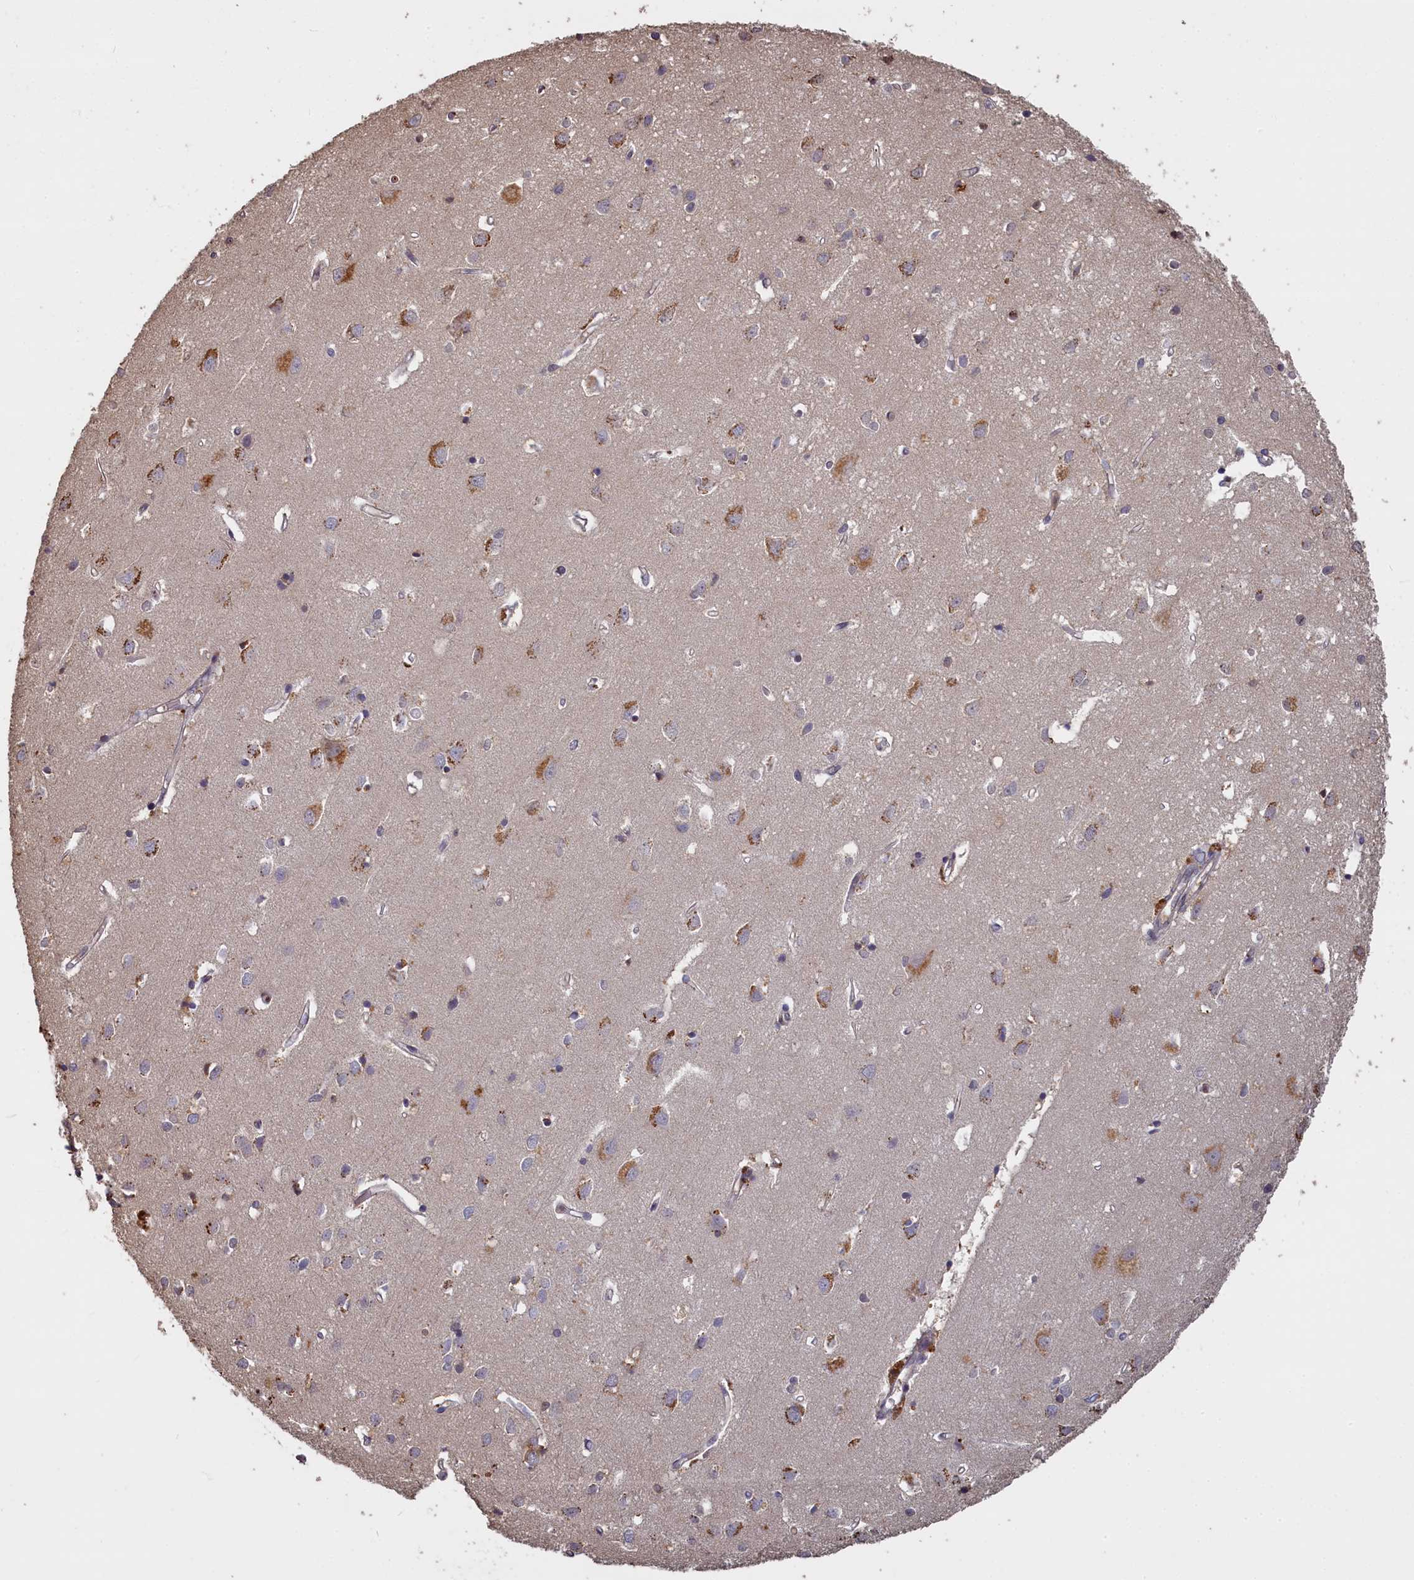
{"staining": {"intensity": "weak", "quantity": ">75%", "location": "cytoplasmic/membranous"}, "tissue": "cerebral cortex", "cell_type": "Endothelial cells", "image_type": "normal", "snomed": [{"axis": "morphology", "description": "Normal tissue, NOS"}, {"axis": "topography", "description": "Cerebral cortex"}], "caption": "Immunohistochemistry (IHC) micrograph of benign cerebral cortex: human cerebral cortex stained using immunohistochemistry (IHC) reveals low levels of weak protein expression localized specifically in the cytoplasmic/membranous of endothelial cells, appearing as a cytoplasmic/membranous brown color.", "gene": "UCHL3", "patient": {"sex": "female", "age": 64}}